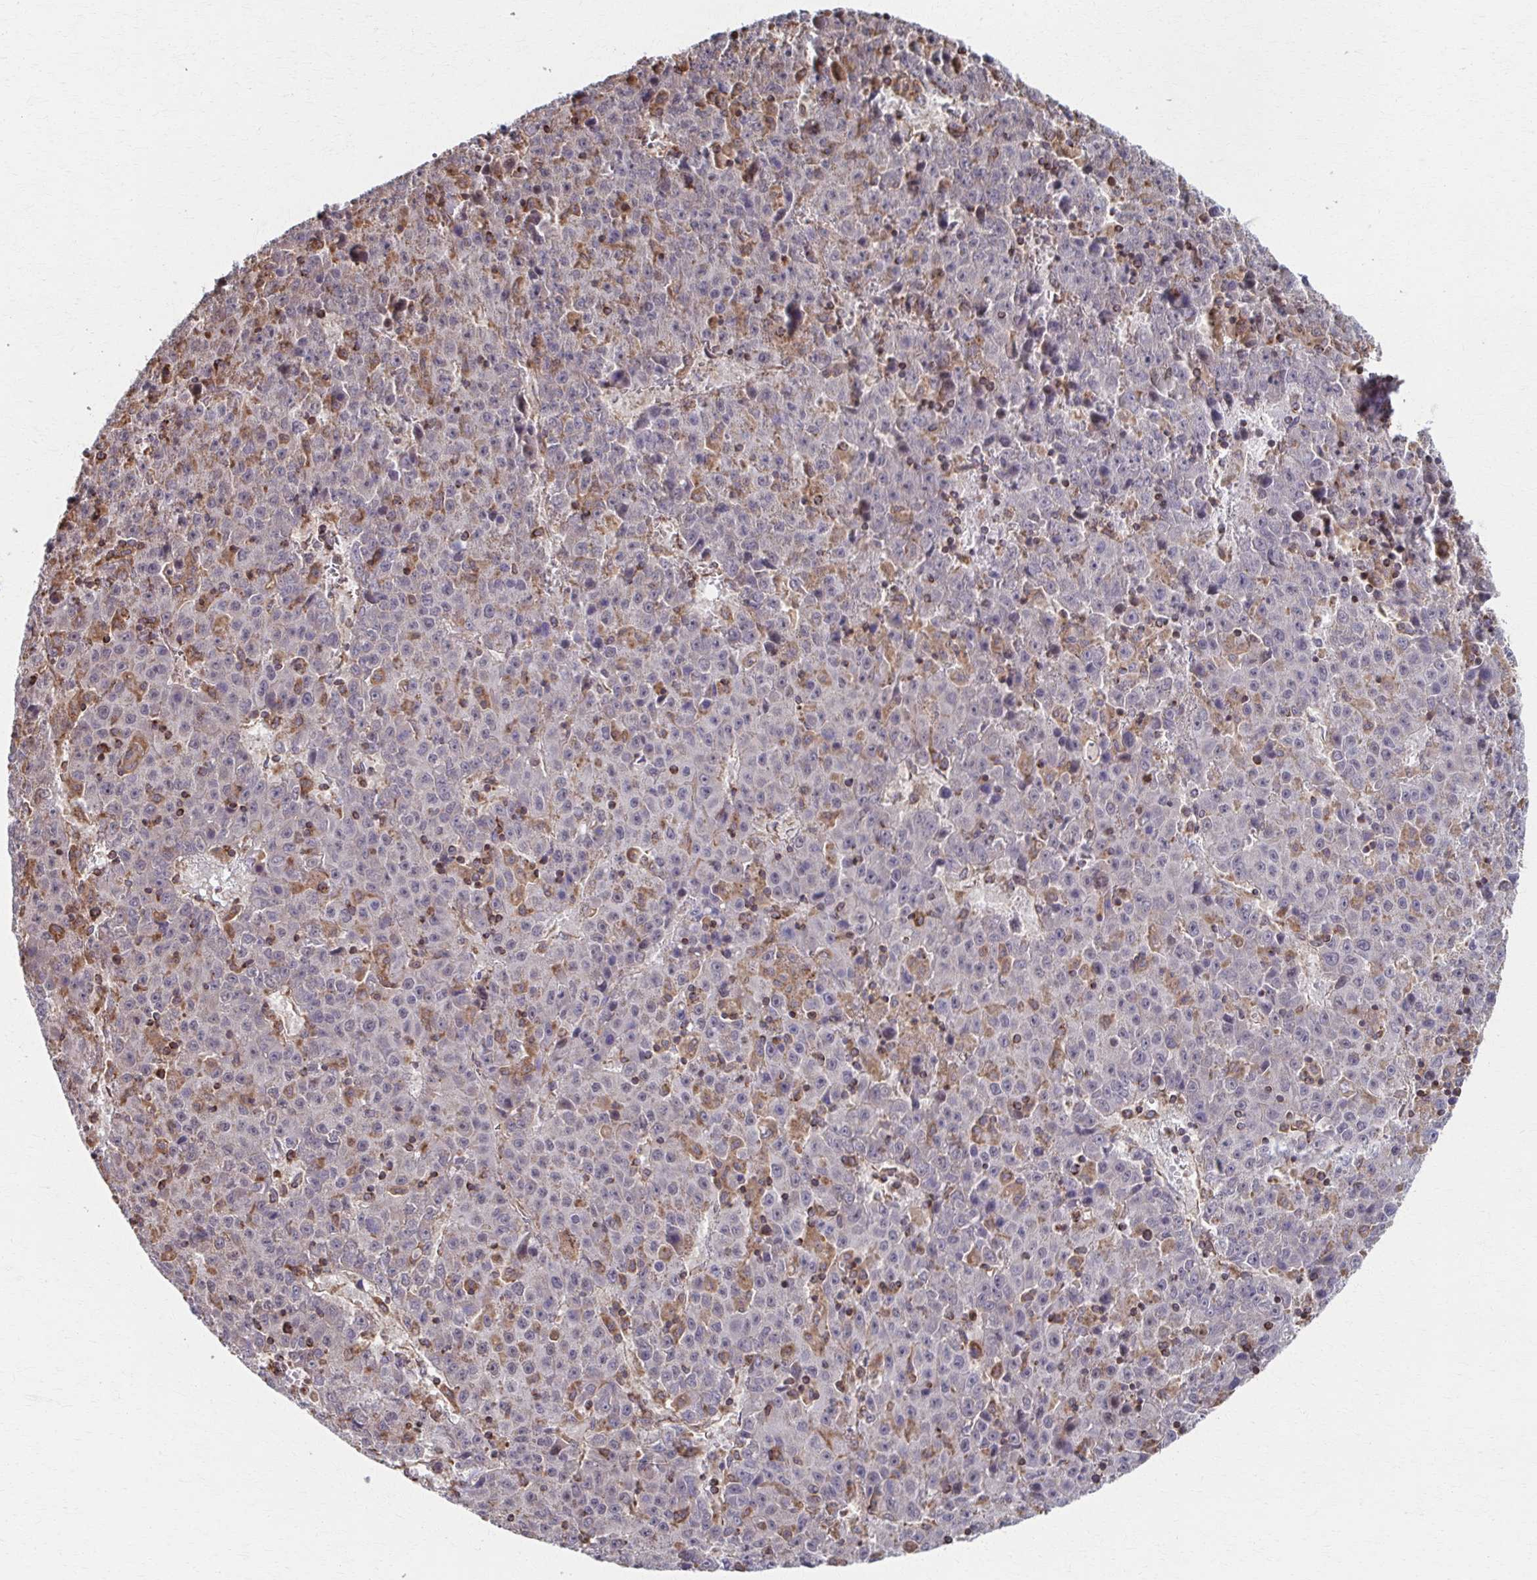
{"staining": {"intensity": "weak", "quantity": "<25%", "location": "cytoplasmic/membranous"}, "tissue": "liver cancer", "cell_type": "Tumor cells", "image_type": "cancer", "snomed": [{"axis": "morphology", "description": "Carcinoma, Hepatocellular, NOS"}, {"axis": "topography", "description": "Liver"}], "caption": "An immunohistochemistry image of hepatocellular carcinoma (liver) is shown. There is no staining in tumor cells of hepatocellular carcinoma (liver).", "gene": "KLHL34", "patient": {"sex": "female", "age": 53}}